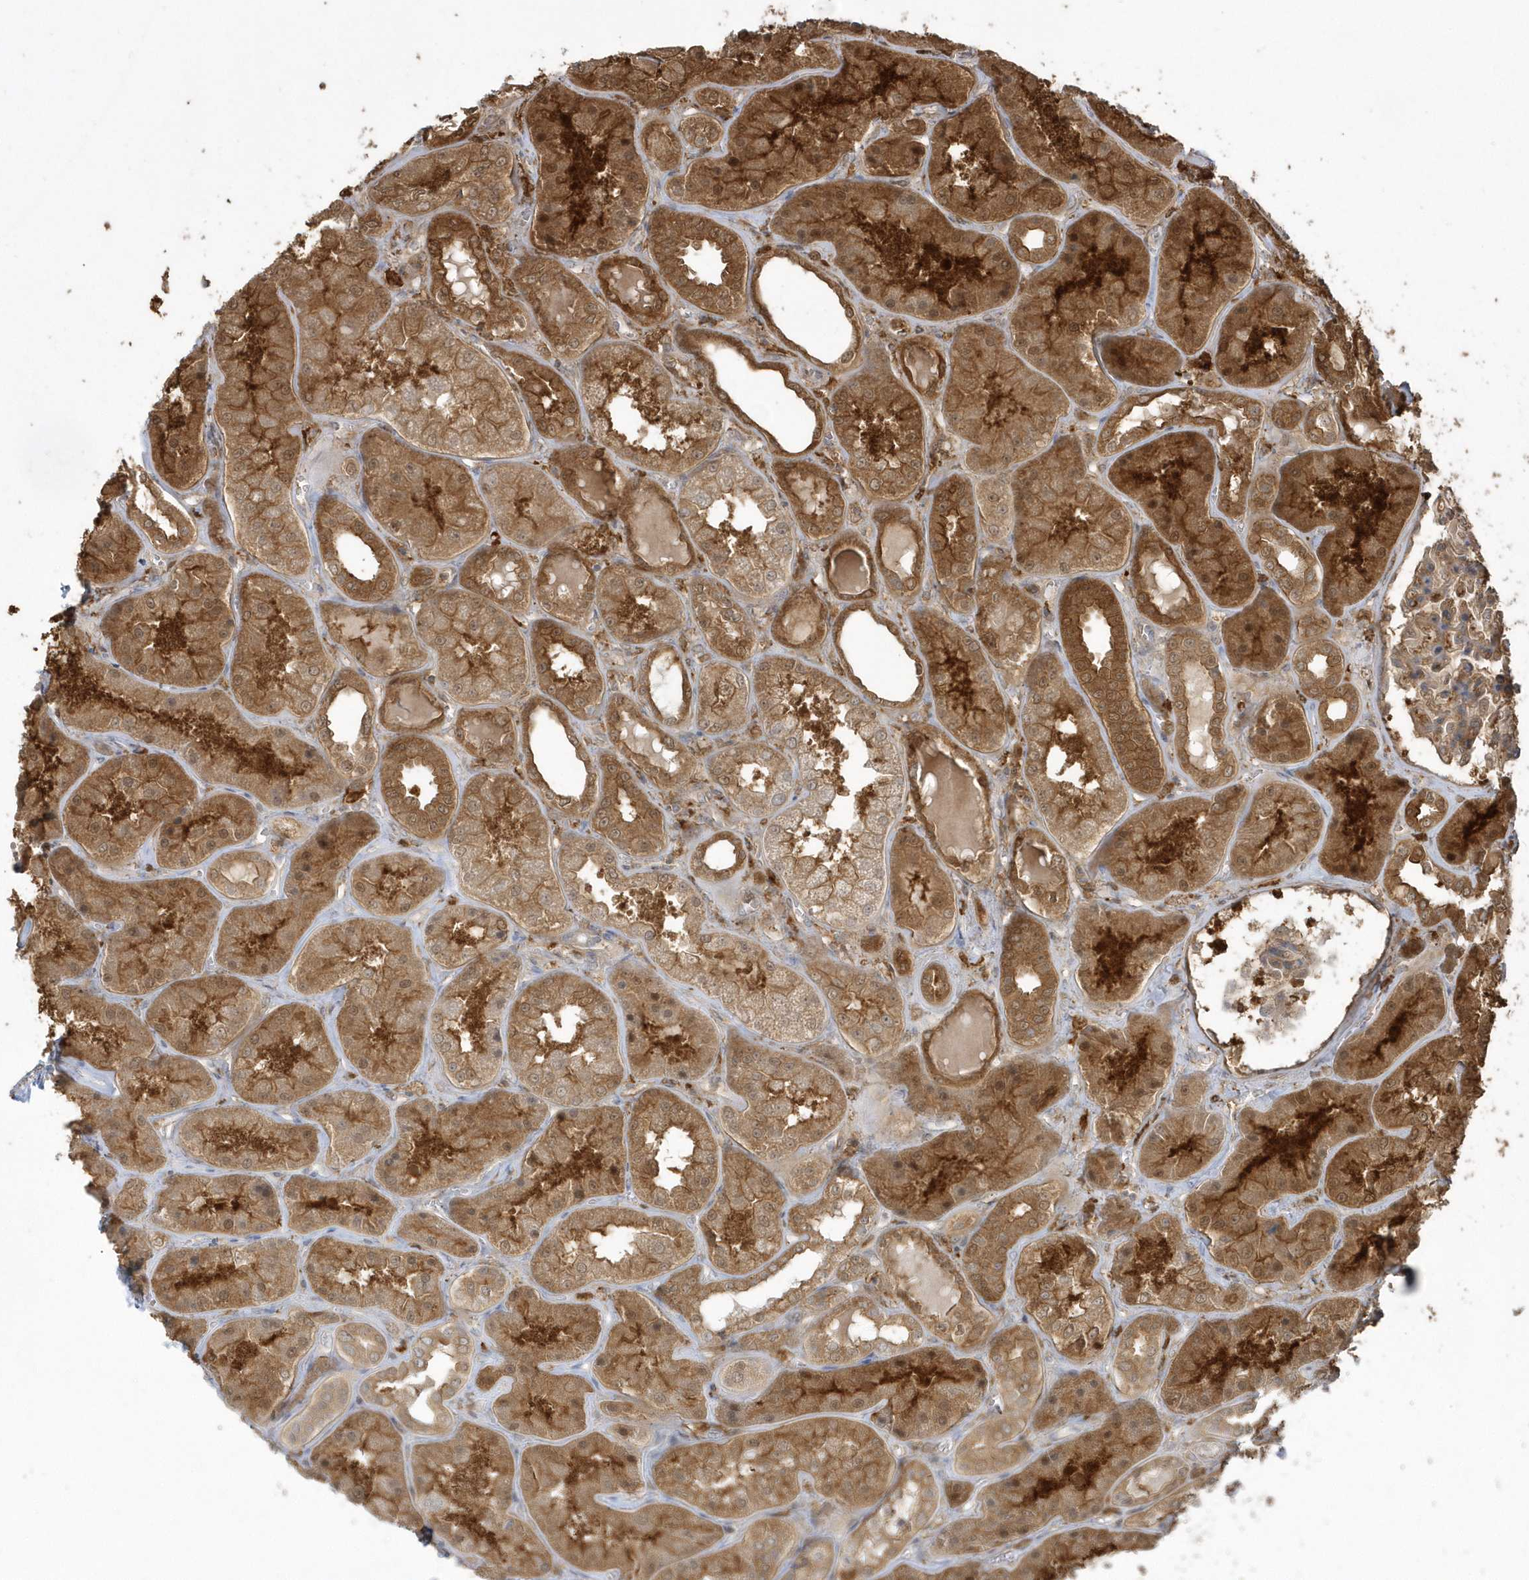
{"staining": {"intensity": "moderate", "quantity": "25%-75%", "location": "cytoplasmic/membranous"}, "tissue": "kidney", "cell_type": "Cells in glomeruli", "image_type": "normal", "snomed": [{"axis": "morphology", "description": "Normal tissue, NOS"}, {"axis": "topography", "description": "Kidney"}], "caption": "Kidney was stained to show a protein in brown. There is medium levels of moderate cytoplasmic/membranous positivity in about 25%-75% of cells in glomeruli. The protein of interest is shown in brown color, while the nuclei are stained blue.", "gene": "HNMT", "patient": {"sex": "female", "age": 56}}